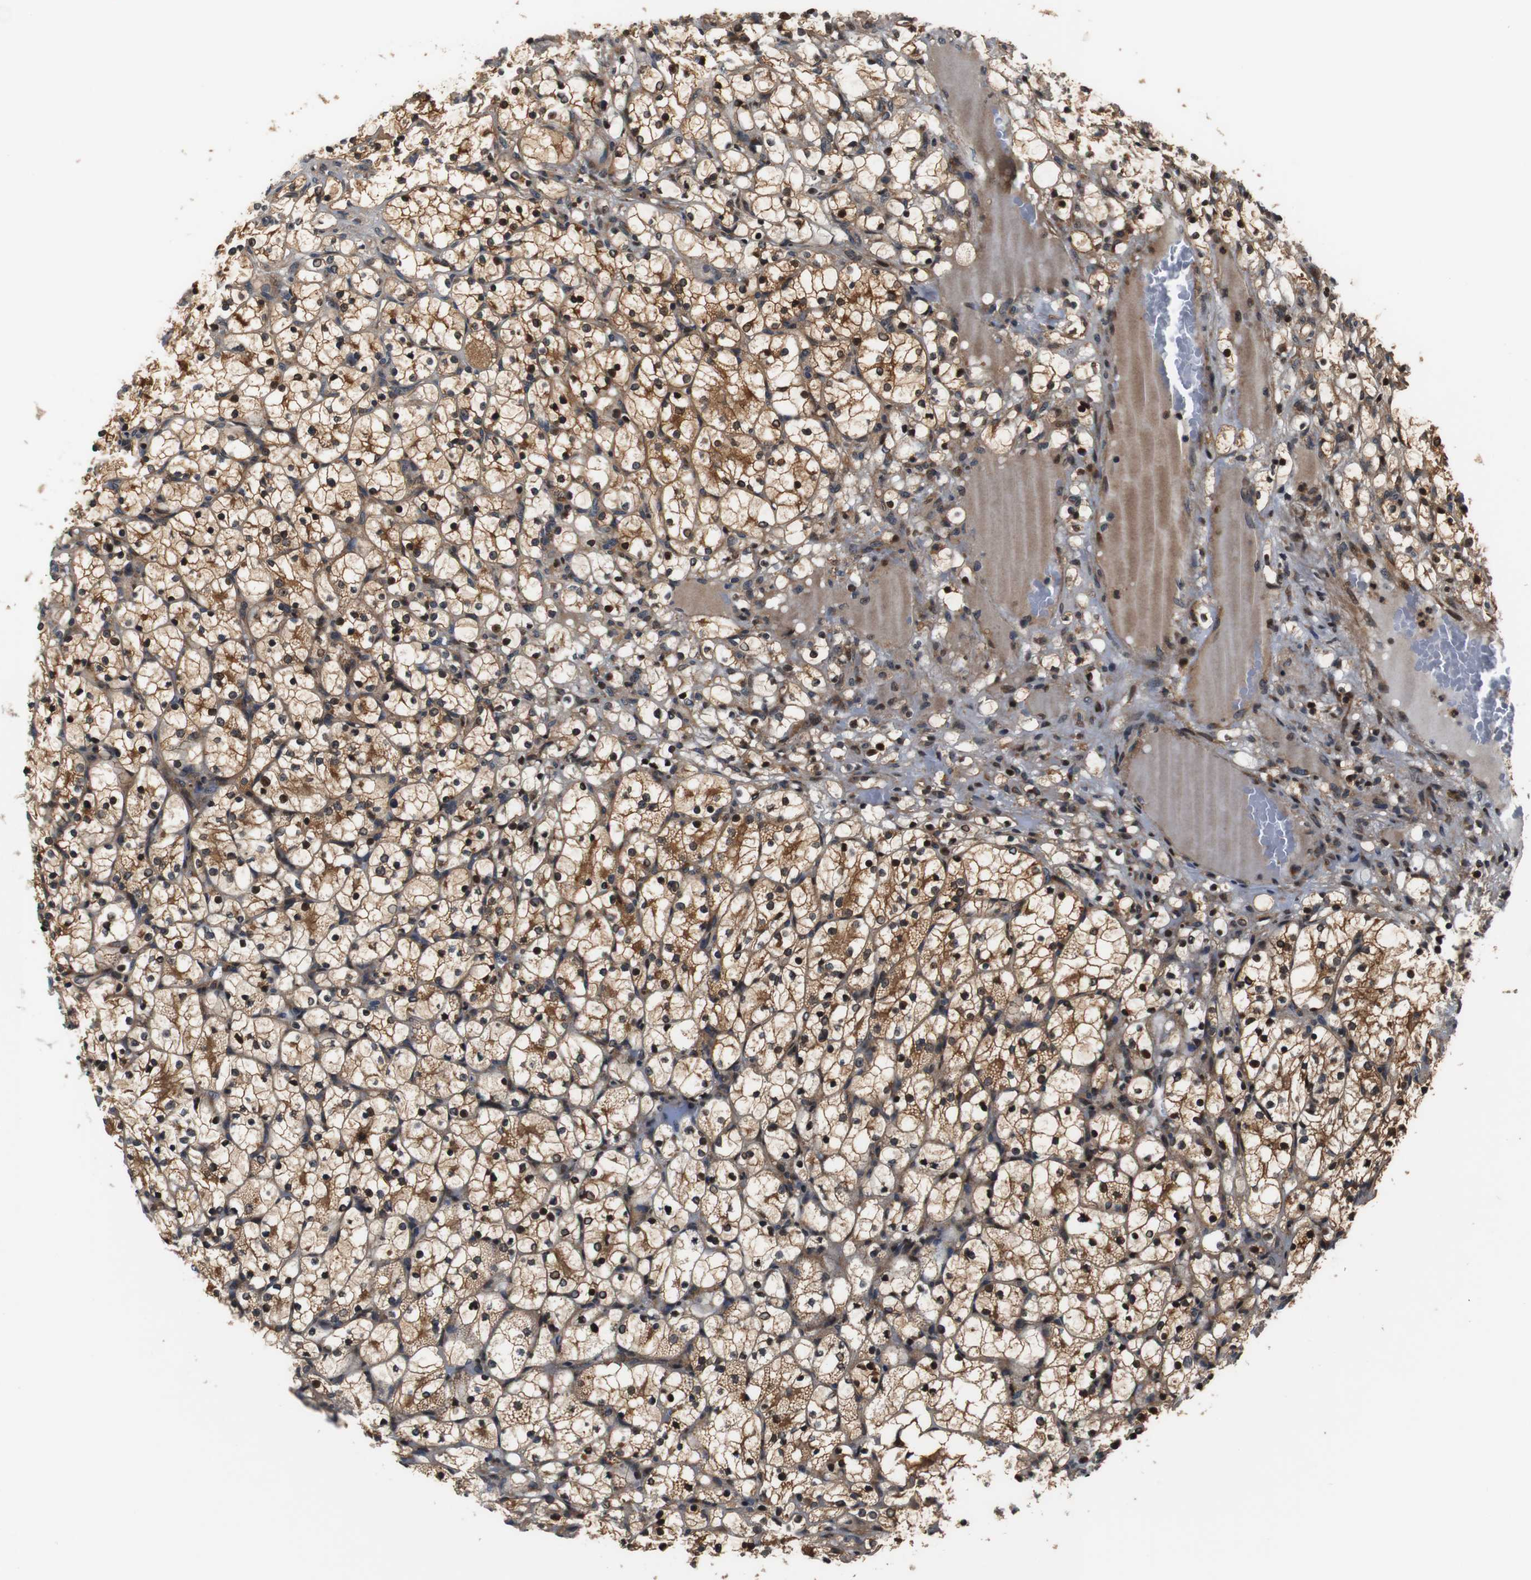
{"staining": {"intensity": "moderate", "quantity": ">75%", "location": "cytoplasmic/membranous,nuclear"}, "tissue": "renal cancer", "cell_type": "Tumor cells", "image_type": "cancer", "snomed": [{"axis": "morphology", "description": "Adenocarcinoma, NOS"}, {"axis": "topography", "description": "Kidney"}], "caption": "A micrograph showing moderate cytoplasmic/membranous and nuclear staining in approximately >75% of tumor cells in renal cancer, as visualized by brown immunohistochemical staining.", "gene": "LRP4", "patient": {"sex": "female", "age": 69}}